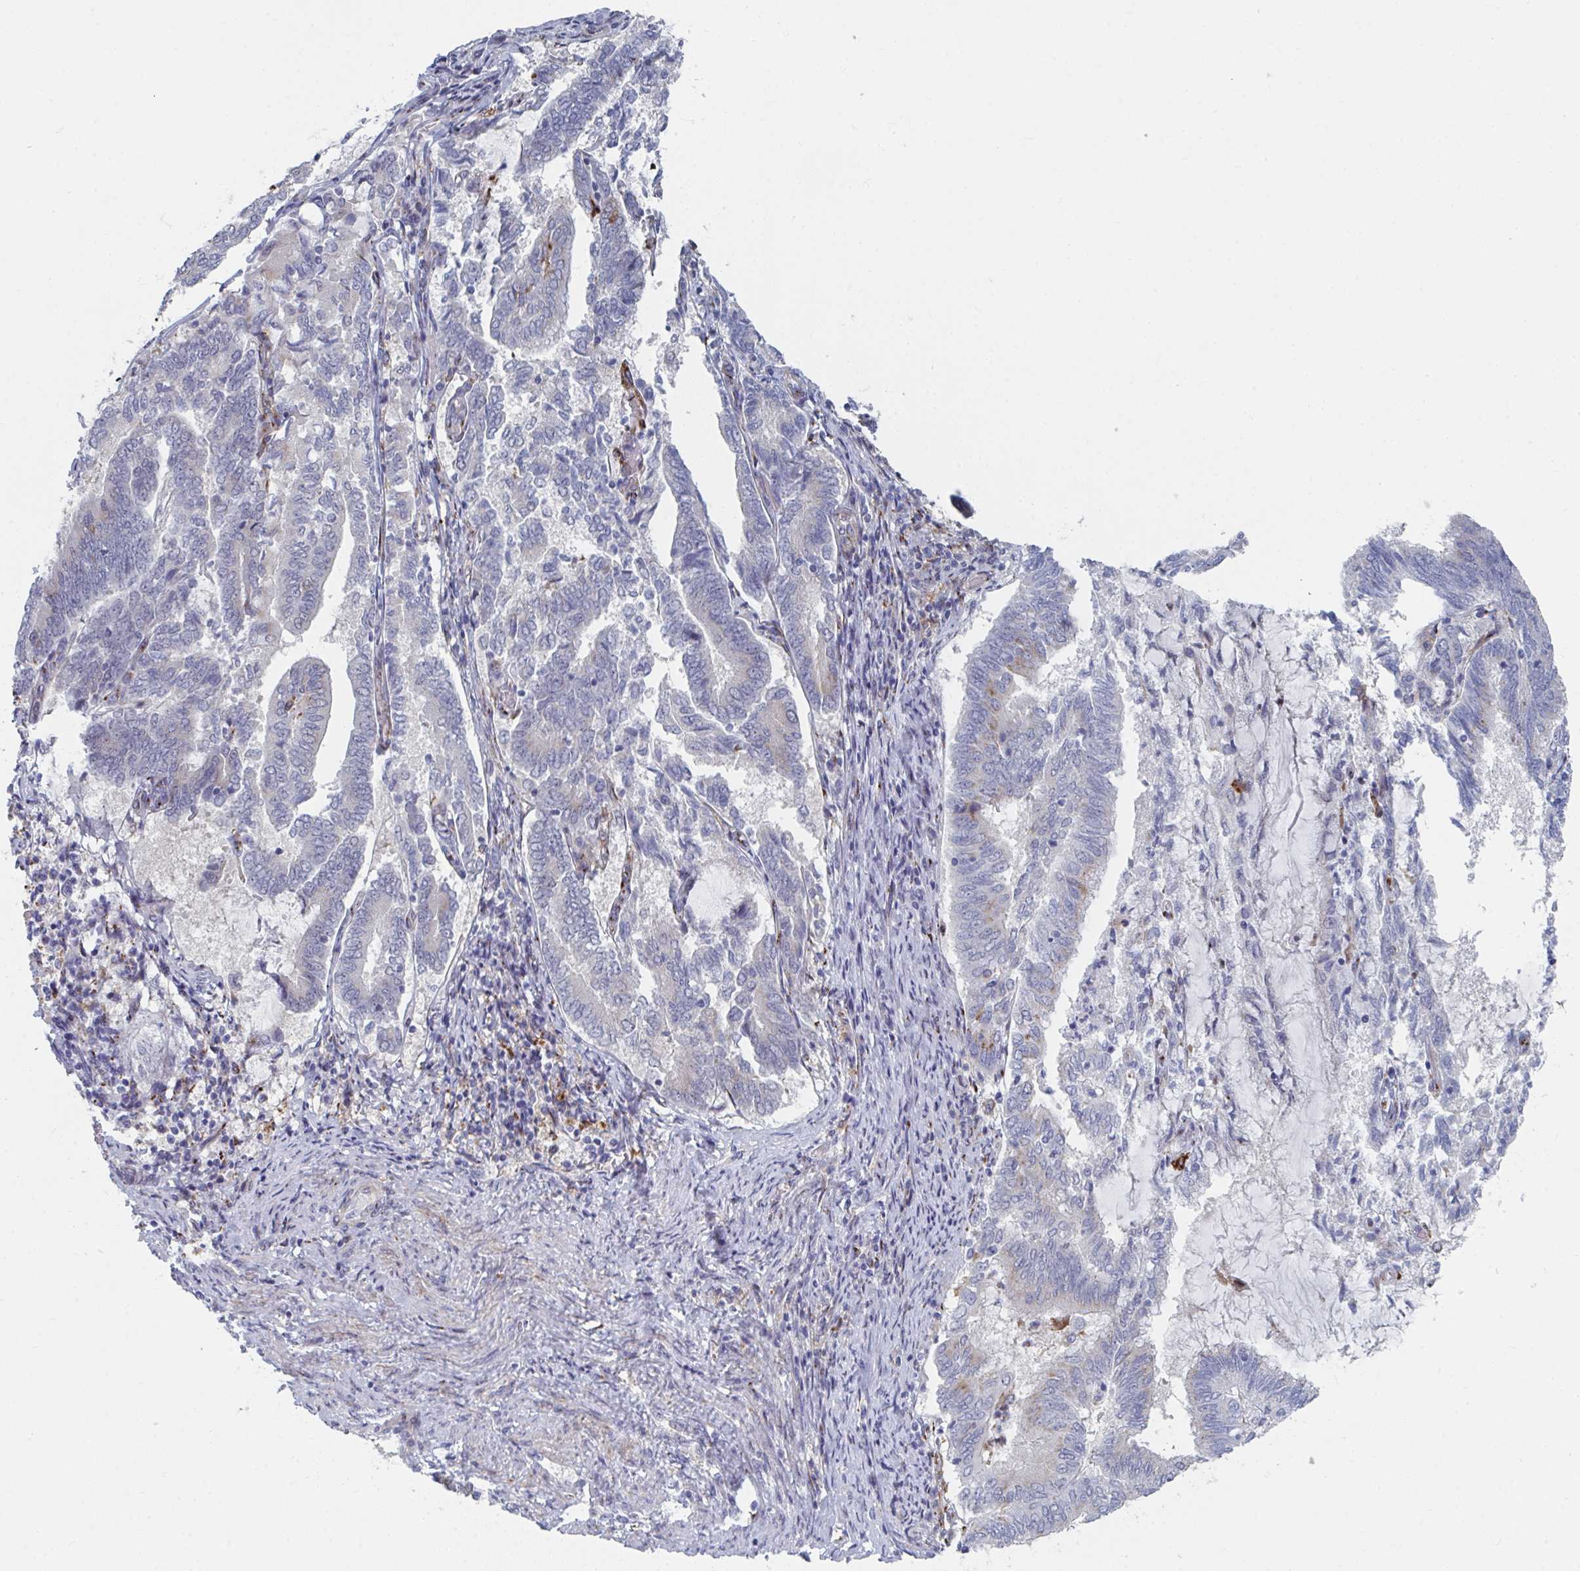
{"staining": {"intensity": "negative", "quantity": "none", "location": "none"}, "tissue": "endometrial cancer", "cell_type": "Tumor cells", "image_type": "cancer", "snomed": [{"axis": "morphology", "description": "Adenocarcinoma, NOS"}, {"axis": "topography", "description": "Endometrium"}], "caption": "High power microscopy histopathology image of an immunohistochemistry (IHC) image of adenocarcinoma (endometrial), revealing no significant expression in tumor cells.", "gene": "PSMG1", "patient": {"sex": "female", "age": 80}}